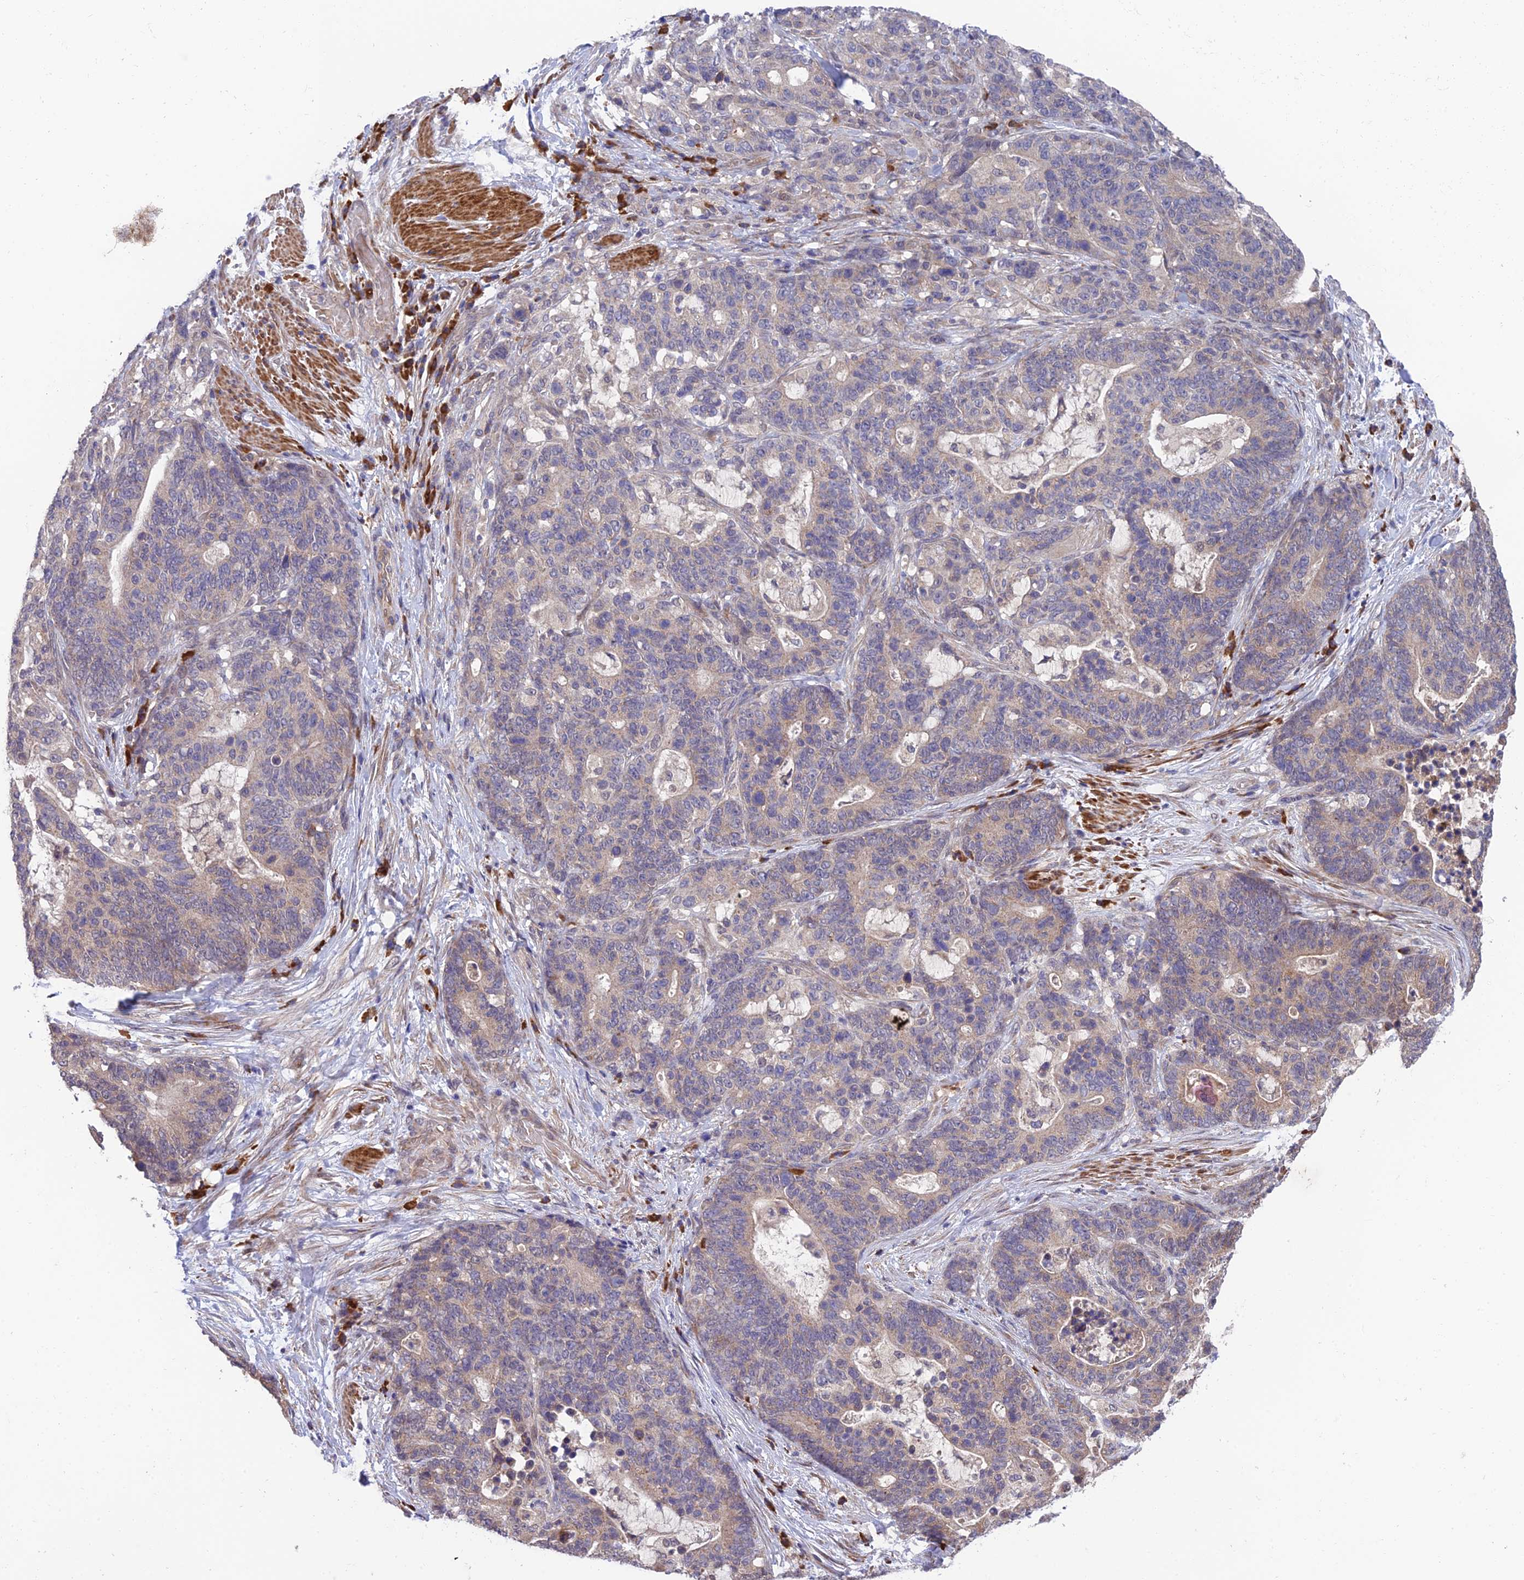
{"staining": {"intensity": "negative", "quantity": "none", "location": "none"}, "tissue": "stomach cancer", "cell_type": "Tumor cells", "image_type": "cancer", "snomed": [{"axis": "morphology", "description": "Normal tissue, NOS"}, {"axis": "morphology", "description": "Adenocarcinoma, NOS"}, {"axis": "topography", "description": "Stomach"}], "caption": "Stomach adenocarcinoma was stained to show a protein in brown. There is no significant positivity in tumor cells.", "gene": "UROS", "patient": {"sex": "female", "age": 64}}